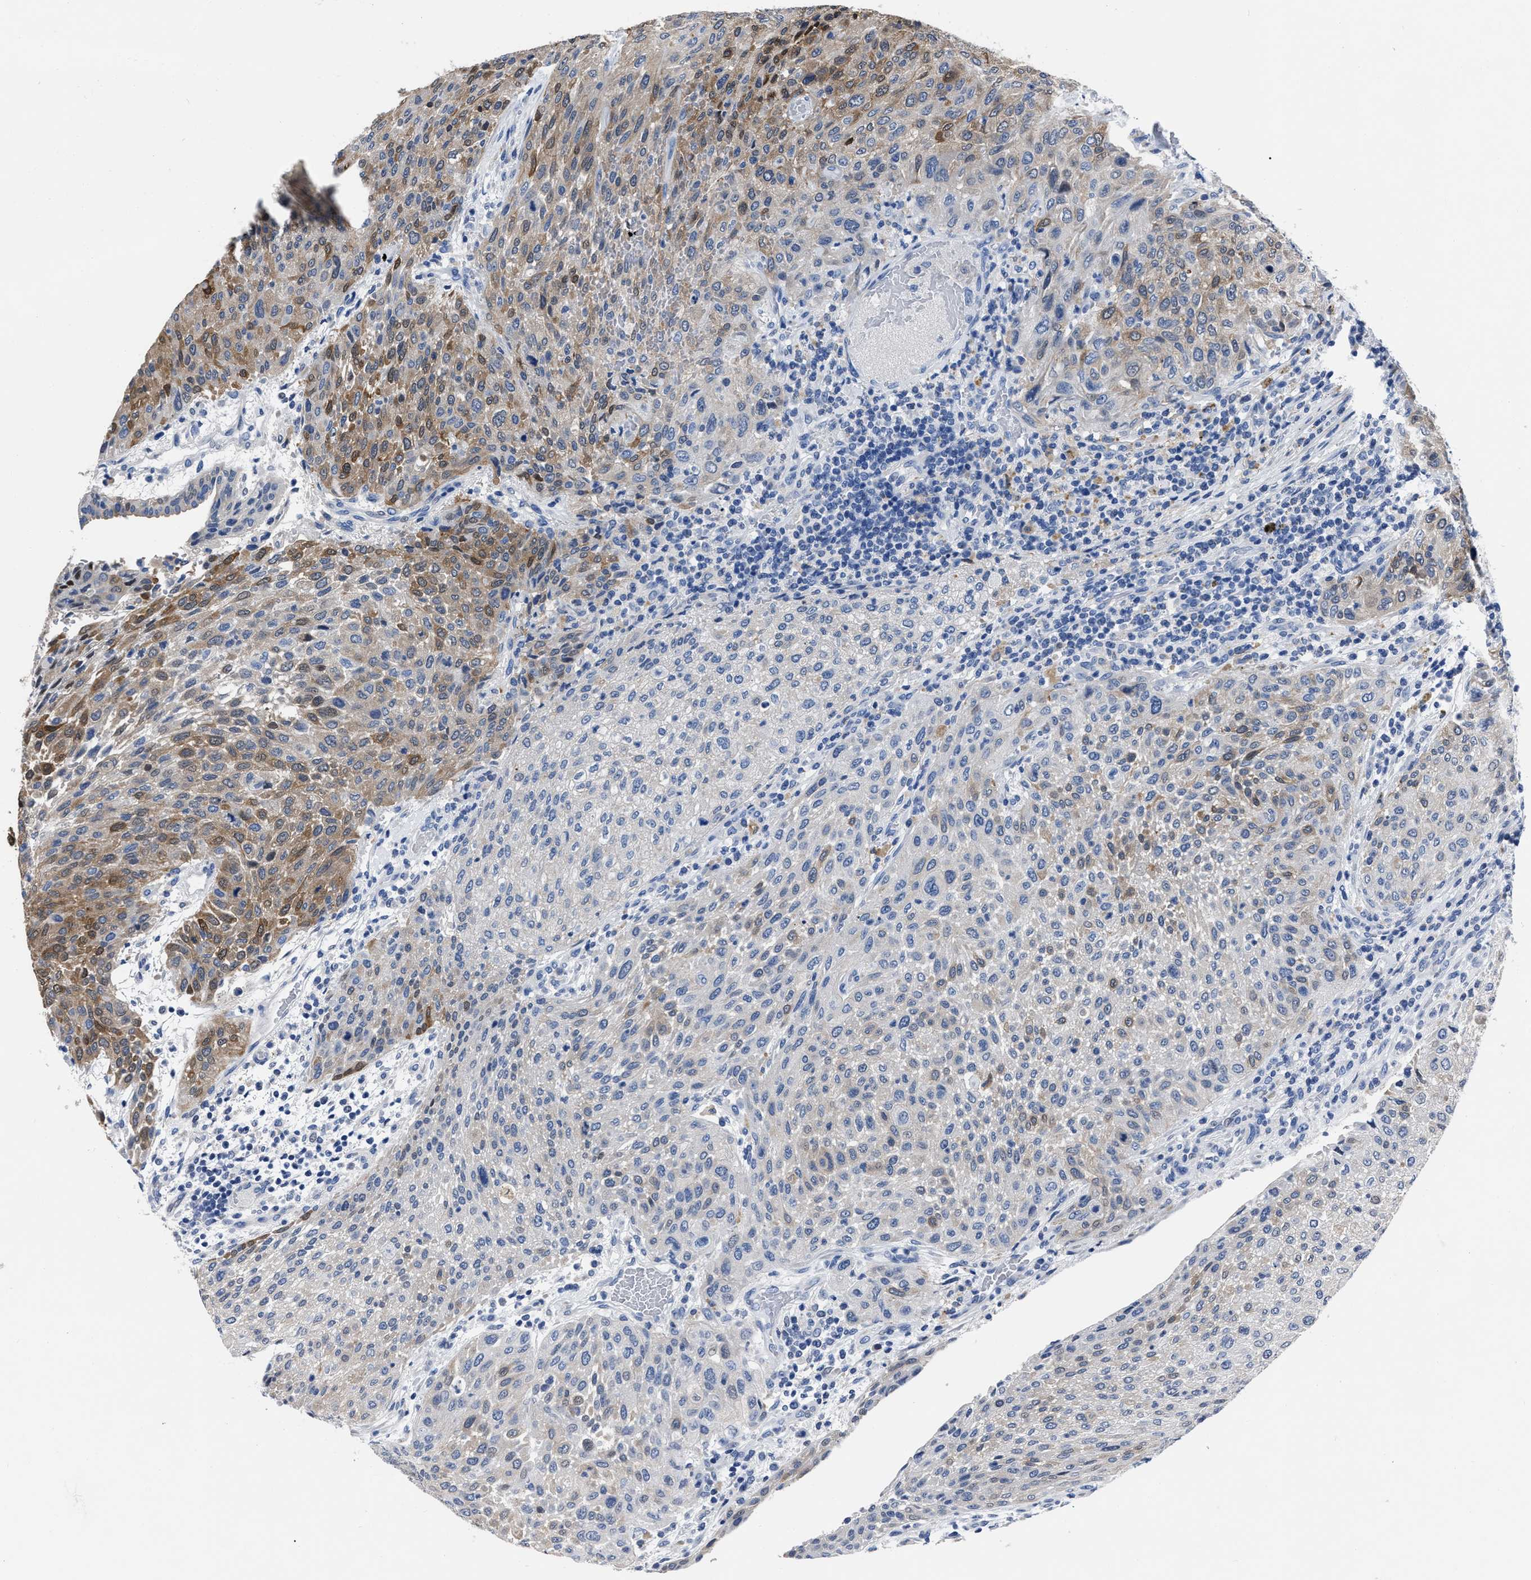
{"staining": {"intensity": "moderate", "quantity": "<25%", "location": "cytoplasmic/membranous"}, "tissue": "urothelial cancer", "cell_type": "Tumor cells", "image_type": "cancer", "snomed": [{"axis": "morphology", "description": "Urothelial carcinoma, Low grade"}, {"axis": "morphology", "description": "Urothelial carcinoma, High grade"}, {"axis": "topography", "description": "Urinary bladder"}], "caption": "A brown stain labels moderate cytoplasmic/membranous staining of a protein in urothelial cancer tumor cells.", "gene": "MOV10L1", "patient": {"sex": "male", "age": 35}}